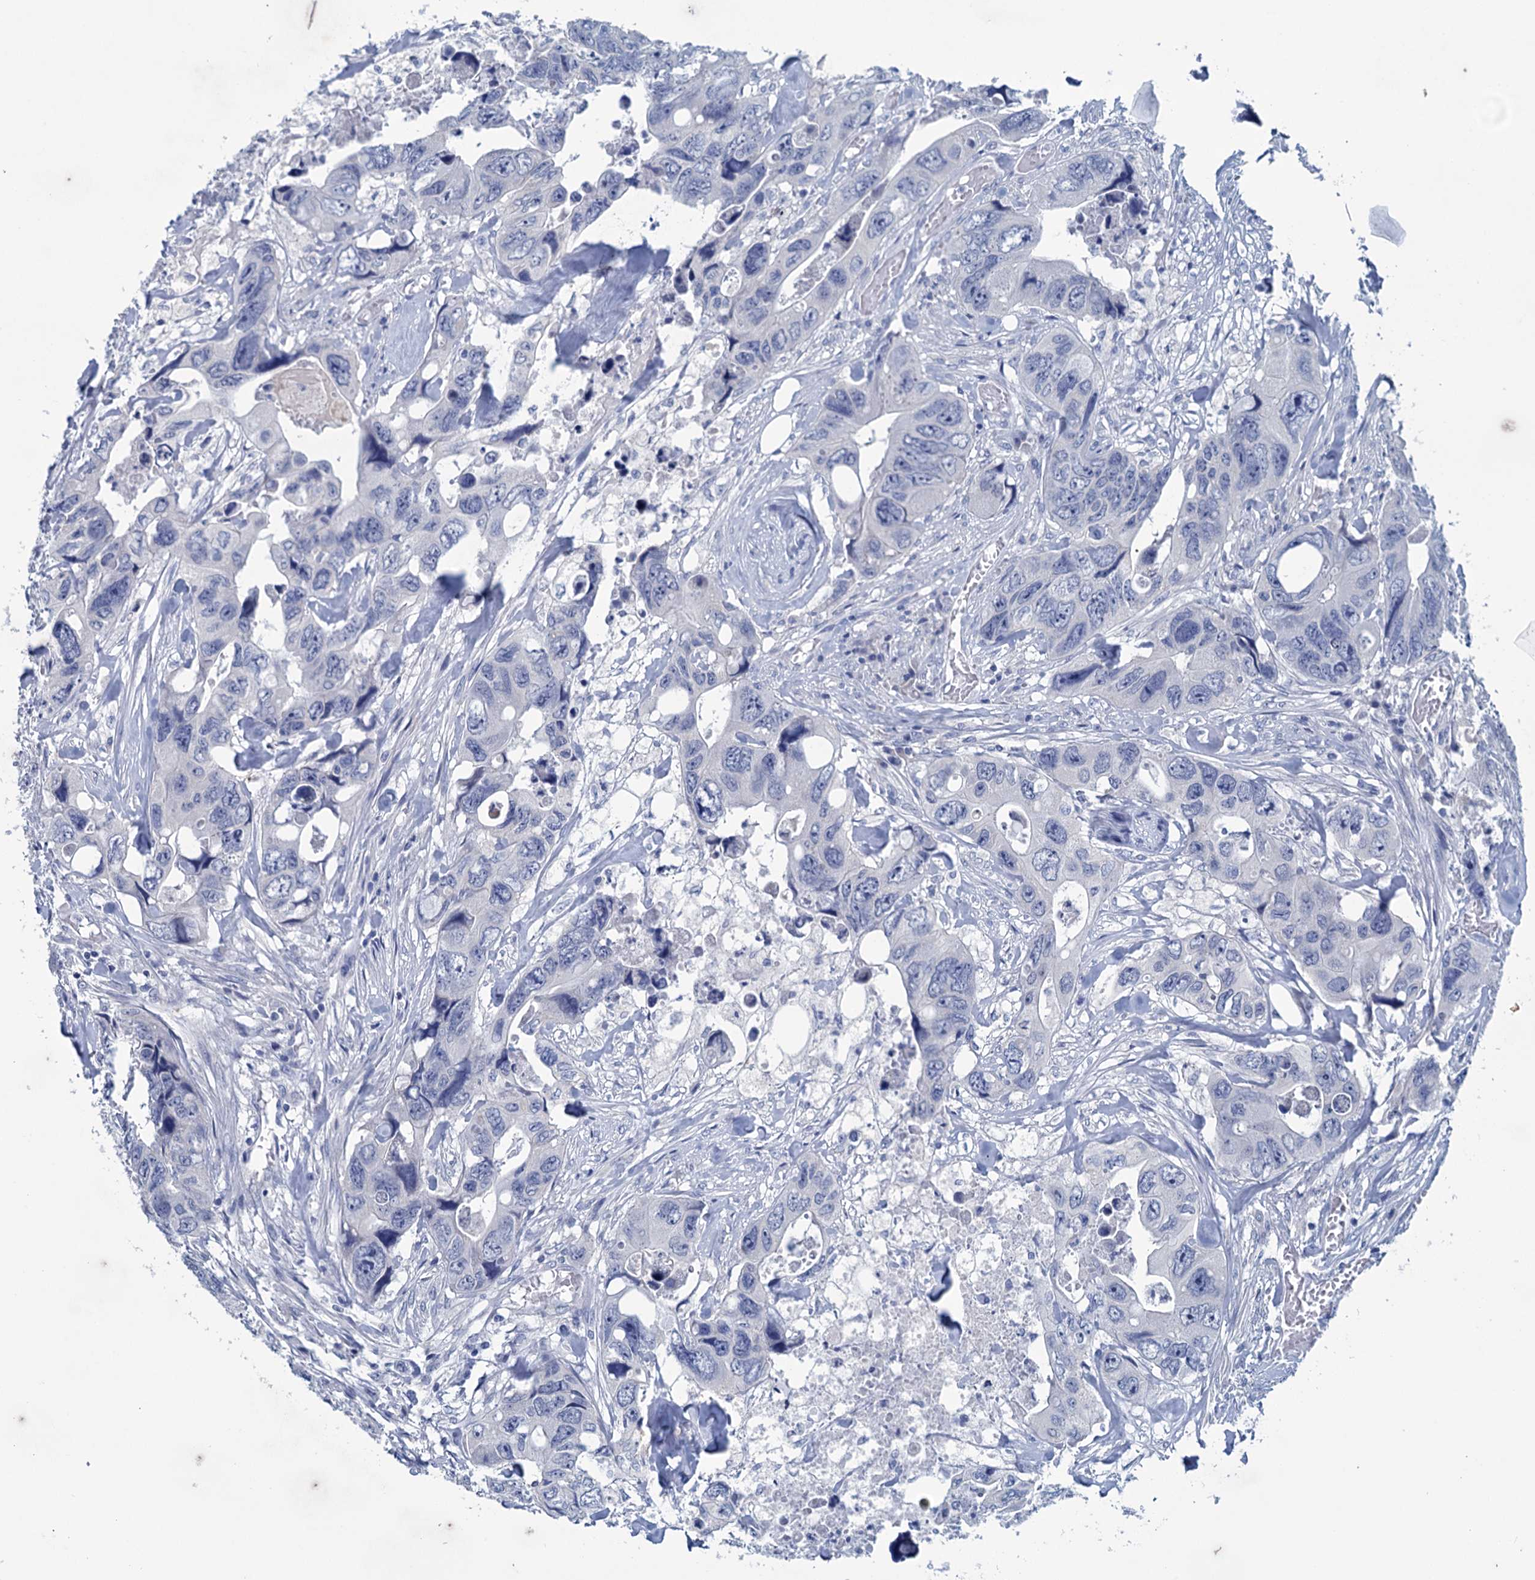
{"staining": {"intensity": "negative", "quantity": "none", "location": "none"}, "tissue": "colorectal cancer", "cell_type": "Tumor cells", "image_type": "cancer", "snomed": [{"axis": "morphology", "description": "Adenocarcinoma, NOS"}, {"axis": "topography", "description": "Rectum"}], "caption": "Immunohistochemistry (IHC) photomicrograph of neoplastic tissue: colorectal cancer (adenocarcinoma) stained with DAB (3,3'-diaminobenzidine) reveals no significant protein expression in tumor cells. (Stains: DAB (3,3'-diaminobenzidine) immunohistochemistry (IHC) with hematoxylin counter stain, Microscopy: brightfield microscopy at high magnification).", "gene": "MYOZ3", "patient": {"sex": "male", "age": 57}}